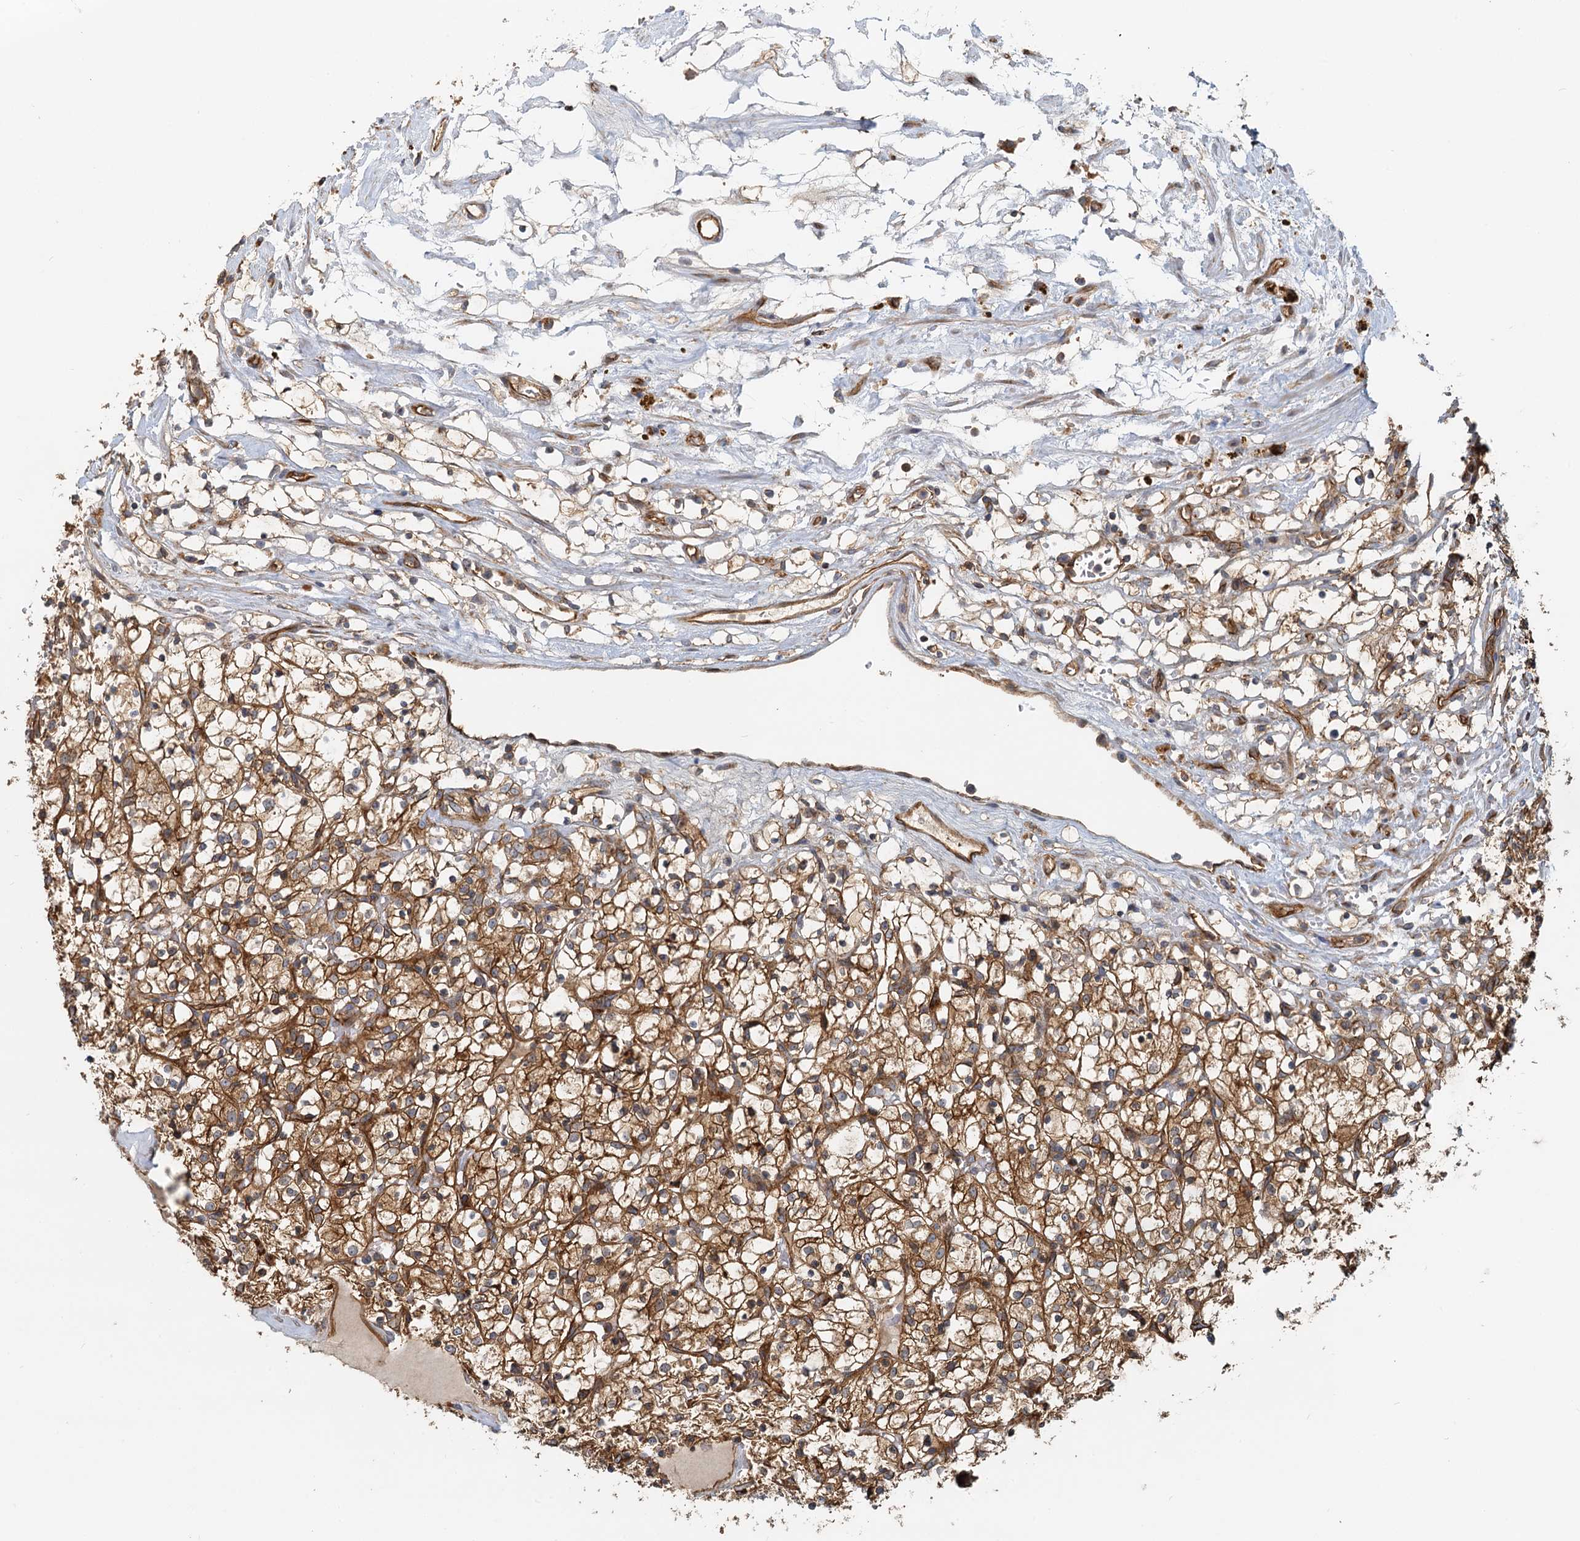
{"staining": {"intensity": "strong", "quantity": ">75%", "location": "cytoplasmic/membranous"}, "tissue": "renal cancer", "cell_type": "Tumor cells", "image_type": "cancer", "snomed": [{"axis": "morphology", "description": "Adenocarcinoma, NOS"}, {"axis": "topography", "description": "Kidney"}], "caption": "IHC image of human renal adenocarcinoma stained for a protein (brown), which reveals high levels of strong cytoplasmic/membranous expression in approximately >75% of tumor cells.", "gene": "NIPAL3", "patient": {"sex": "female", "age": 69}}